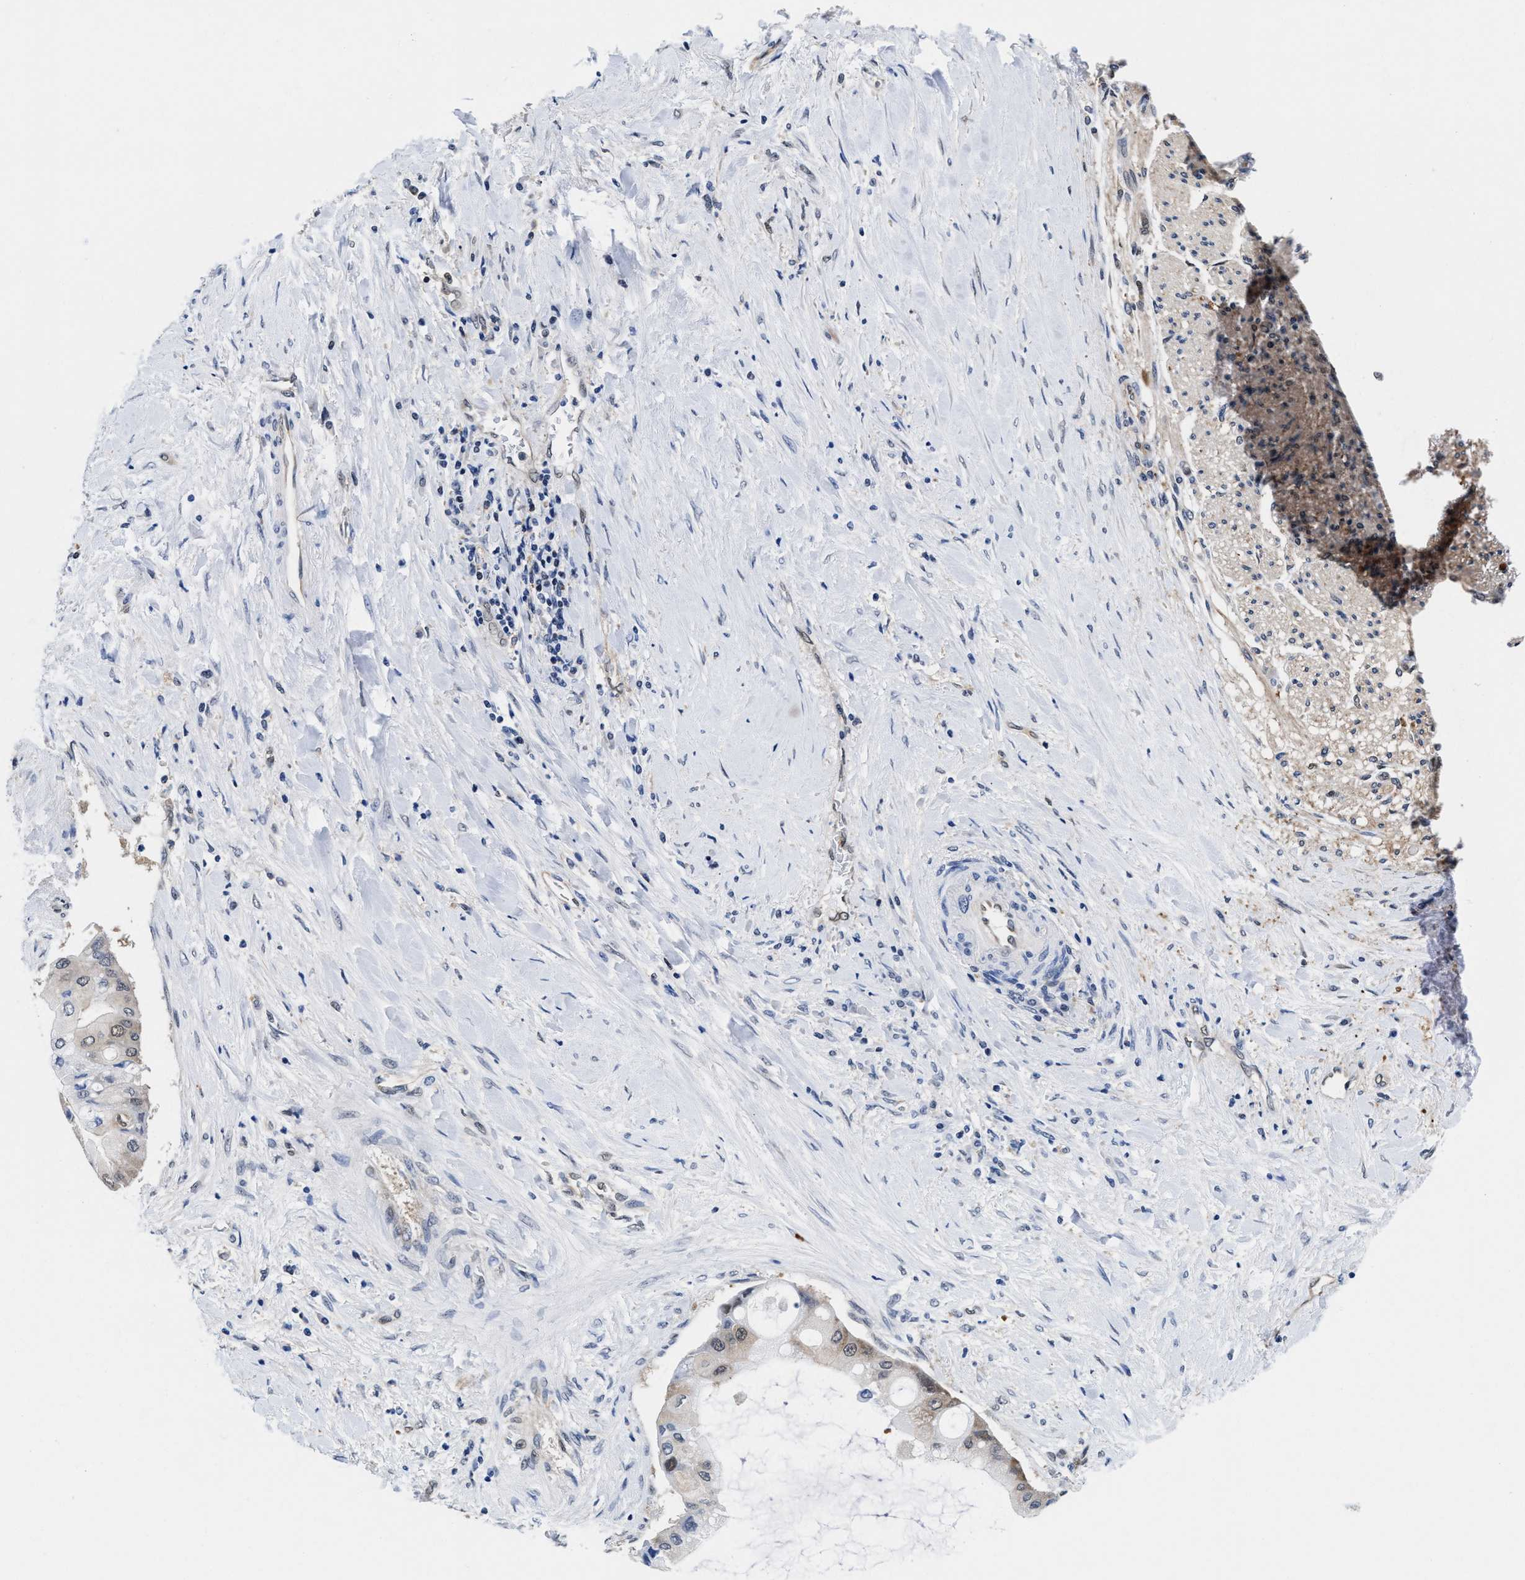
{"staining": {"intensity": "weak", "quantity": "25%-75%", "location": "cytoplasmic/membranous,nuclear"}, "tissue": "liver cancer", "cell_type": "Tumor cells", "image_type": "cancer", "snomed": [{"axis": "morphology", "description": "Cholangiocarcinoma"}, {"axis": "topography", "description": "Liver"}], "caption": "The micrograph reveals immunohistochemical staining of cholangiocarcinoma (liver). There is weak cytoplasmic/membranous and nuclear staining is appreciated in about 25%-75% of tumor cells. (brown staining indicates protein expression, while blue staining denotes nuclei).", "gene": "ACLY", "patient": {"sex": "male", "age": 50}}